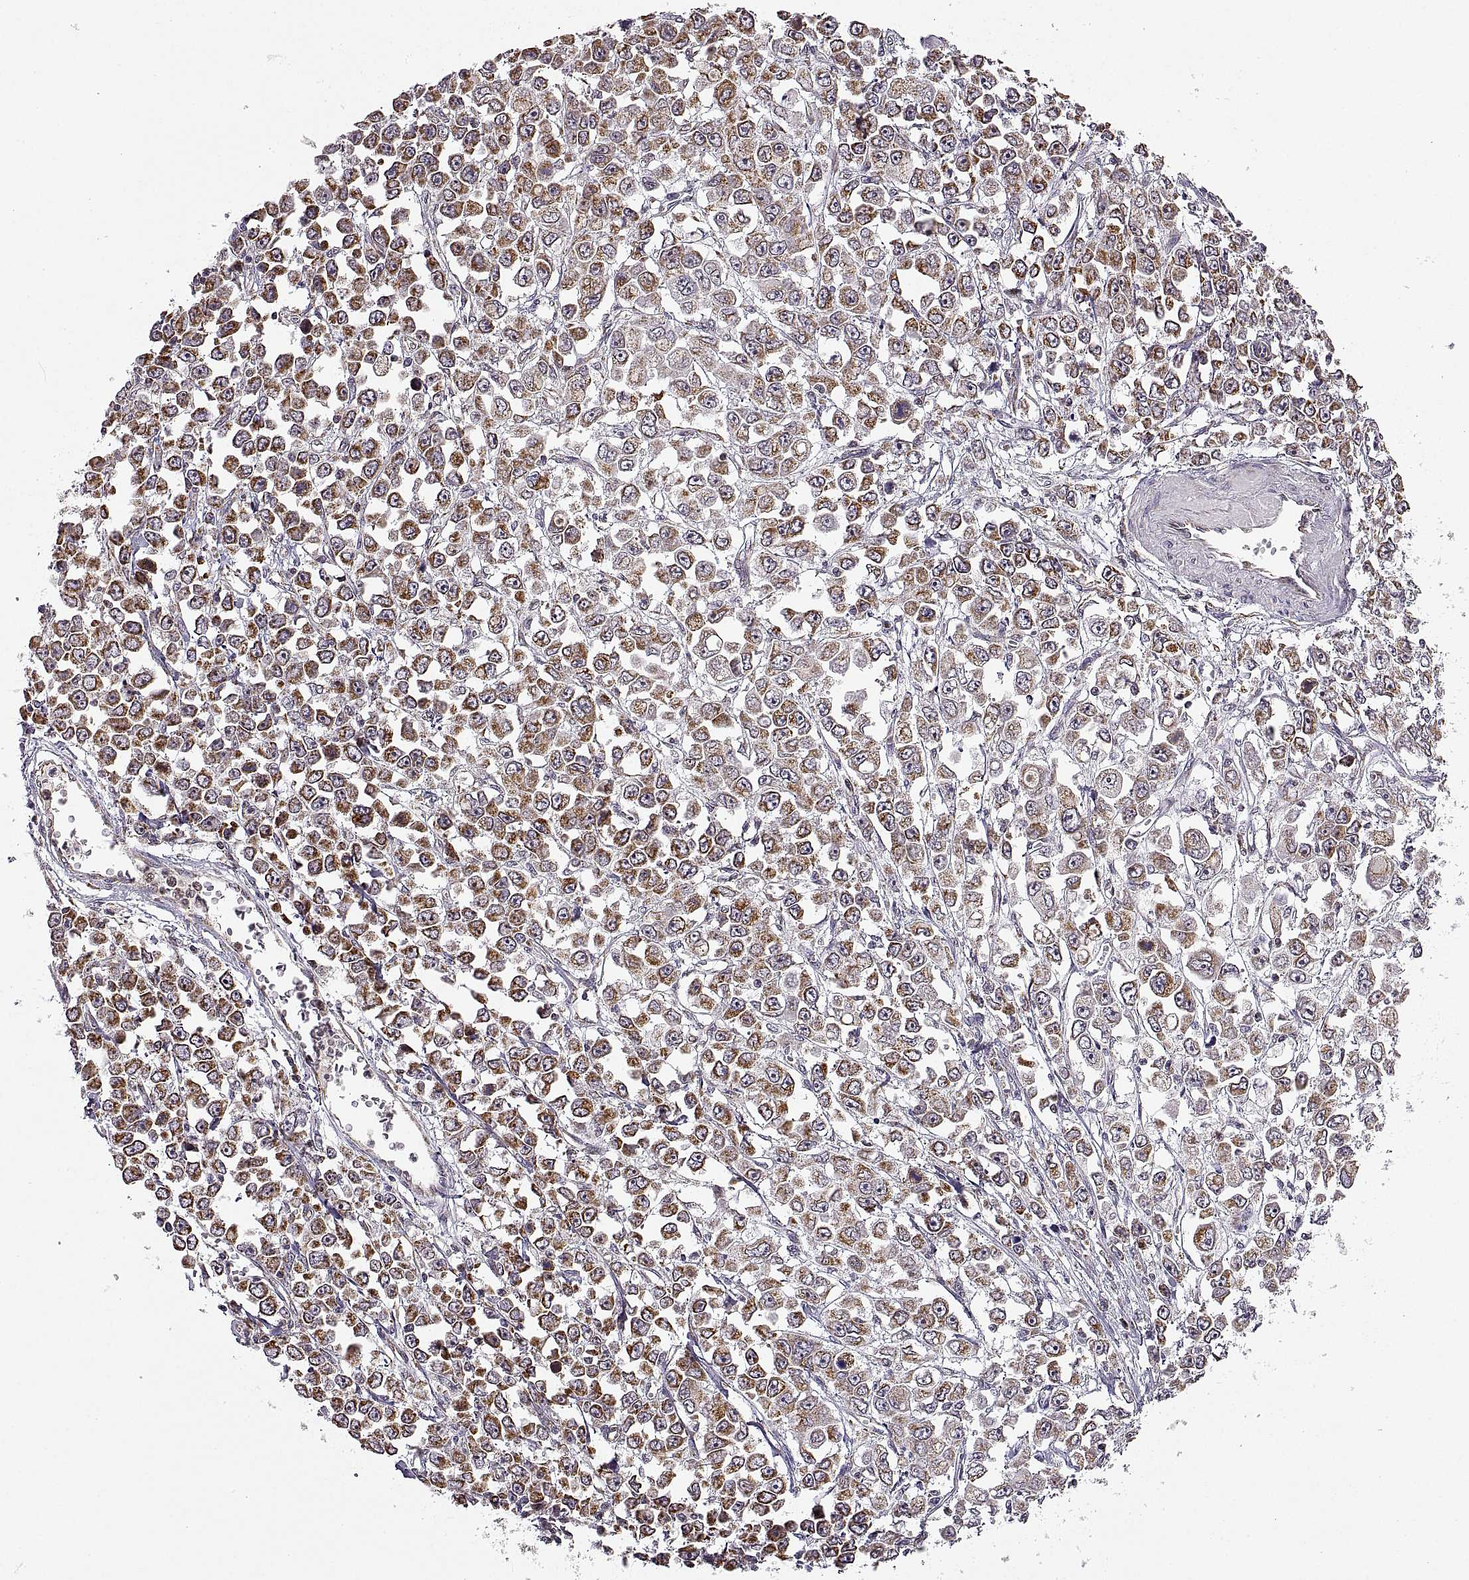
{"staining": {"intensity": "moderate", "quantity": "25%-75%", "location": "cytoplasmic/membranous"}, "tissue": "stomach cancer", "cell_type": "Tumor cells", "image_type": "cancer", "snomed": [{"axis": "morphology", "description": "Adenocarcinoma, NOS"}, {"axis": "topography", "description": "Stomach, upper"}], "caption": "Stomach cancer (adenocarcinoma) tissue exhibits moderate cytoplasmic/membranous expression in approximately 25%-75% of tumor cells", "gene": "MANBAL", "patient": {"sex": "male", "age": 70}}